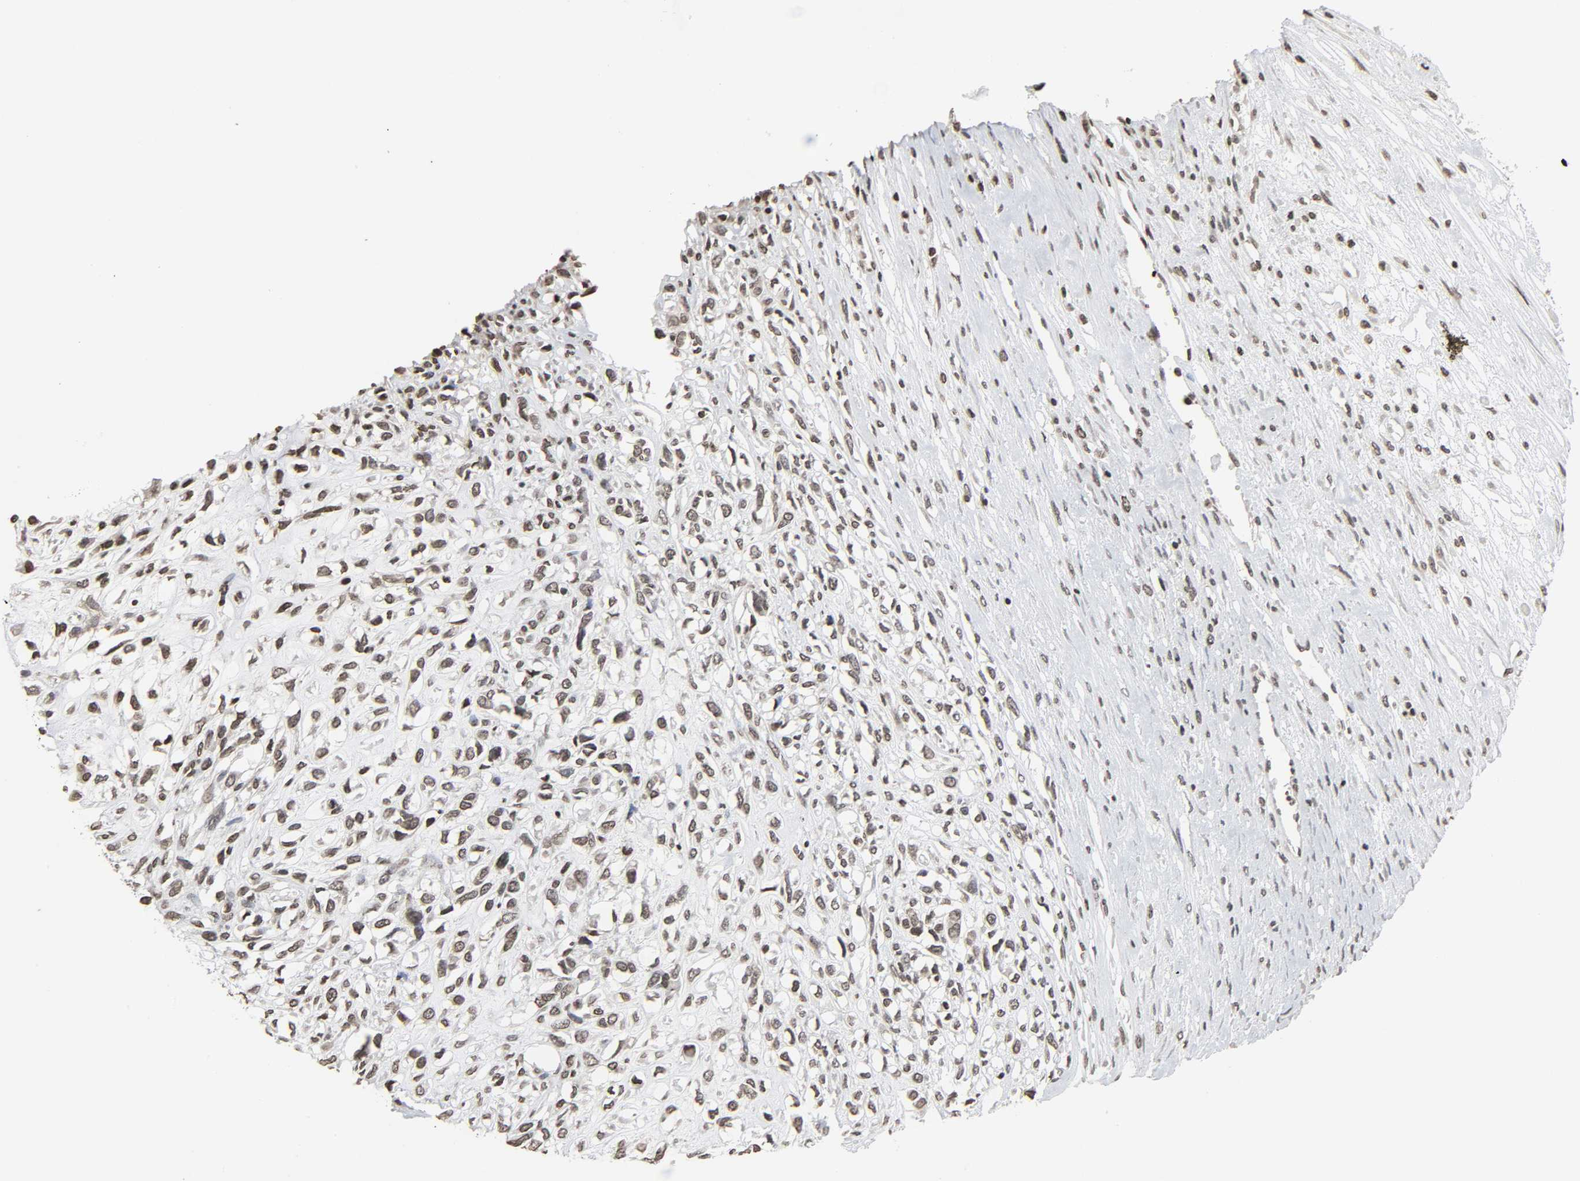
{"staining": {"intensity": "moderate", "quantity": ">75%", "location": "nuclear"}, "tissue": "head and neck cancer", "cell_type": "Tumor cells", "image_type": "cancer", "snomed": [{"axis": "morphology", "description": "Necrosis, NOS"}, {"axis": "morphology", "description": "Neoplasm, malignant, NOS"}, {"axis": "topography", "description": "Salivary gland"}, {"axis": "topography", "description": "Head-Neck"}], "caption": "Human head and neck cancer stained for a protein (brown) reveals moderate nuclear positive staining in about >75% of tumor cells.", "gene": "ELAVL1", "patient": {"sex": "male", "age": 43}}